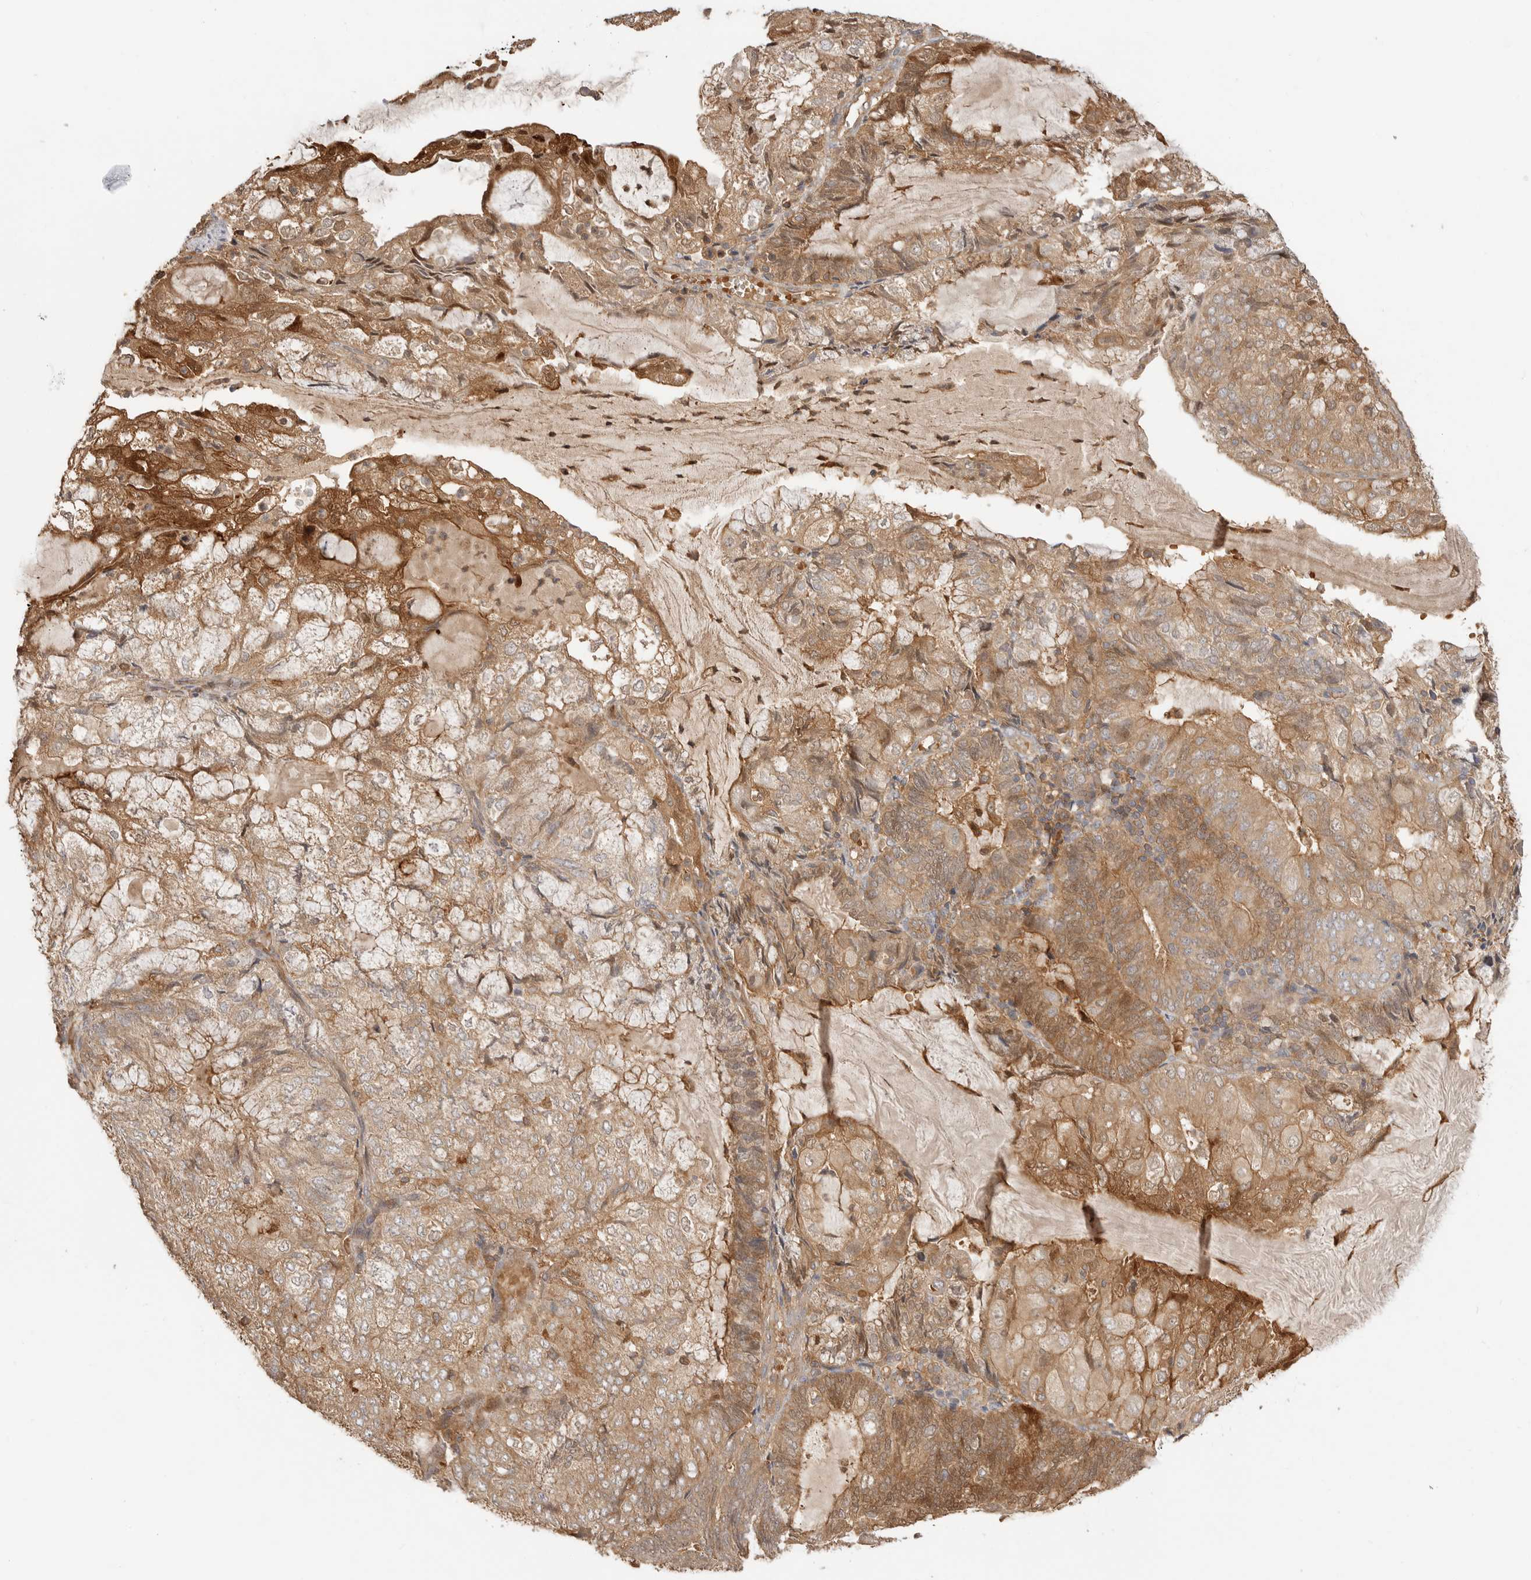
{"staining": {"intensity": "moderate", "quantity": ">75%", "location": "cytoplasmic/membranous"}, "tissue": "endometrial cancer", "cell_type": "Tumor cells", "image_type": "cancer", "snomed": [{"axis": "morphology", "description": "Adenocarcinoma, NOS"}, {"axis": "topography", "description": "Endometrium"}], "caption": "This photomicrograph exhibits adenocarcinoma (endometrial) stained with immunohistochemistry (IHC) to label a protein in brown. The cytoplasmic/membranous of tumor cells show moderate positivity for the protein. Nuclei are counter-stained blue.", "gene": "CLDN12", "patient": {"sex": "female", "age": 81}}